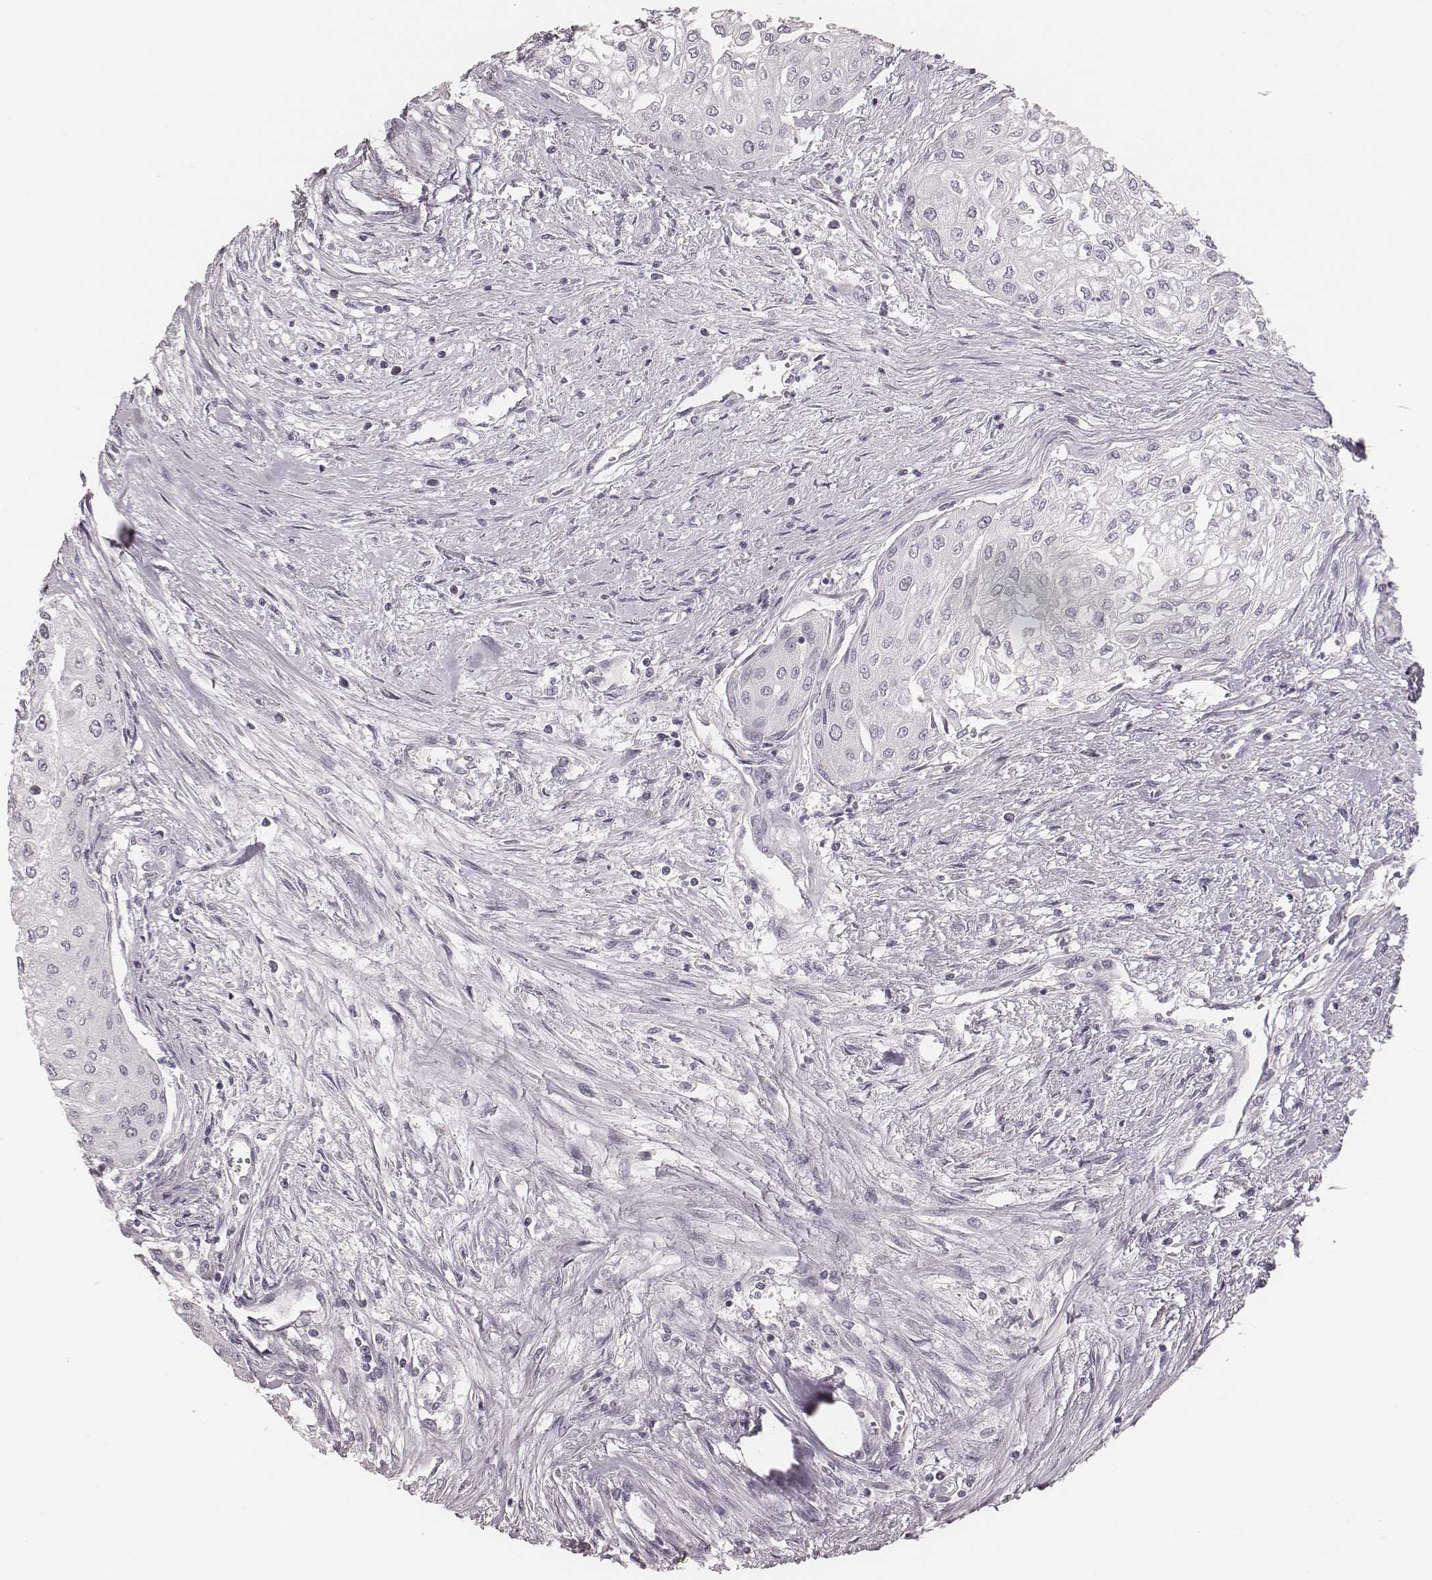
{"staining": {"intensity": "negative", "quantity": "none", "location": "none"}, "tissue": "urothelial cancer", "cell_type": "Tumor cells", "image_type": "cancer", "snomed": [{"axis": "morphology", "description": "Urothelial carcinoma, High grade"}, {"axis": "topography", "description": "Urinary bladder"}], "caption": "A high-resolution histopathology image shows IHC staining of high-grade urothelial carcinoma, which exhibits no significant expression in tumor cells.", "gene": "S100Z", "patient": {"sex": "male", "age": 62}}